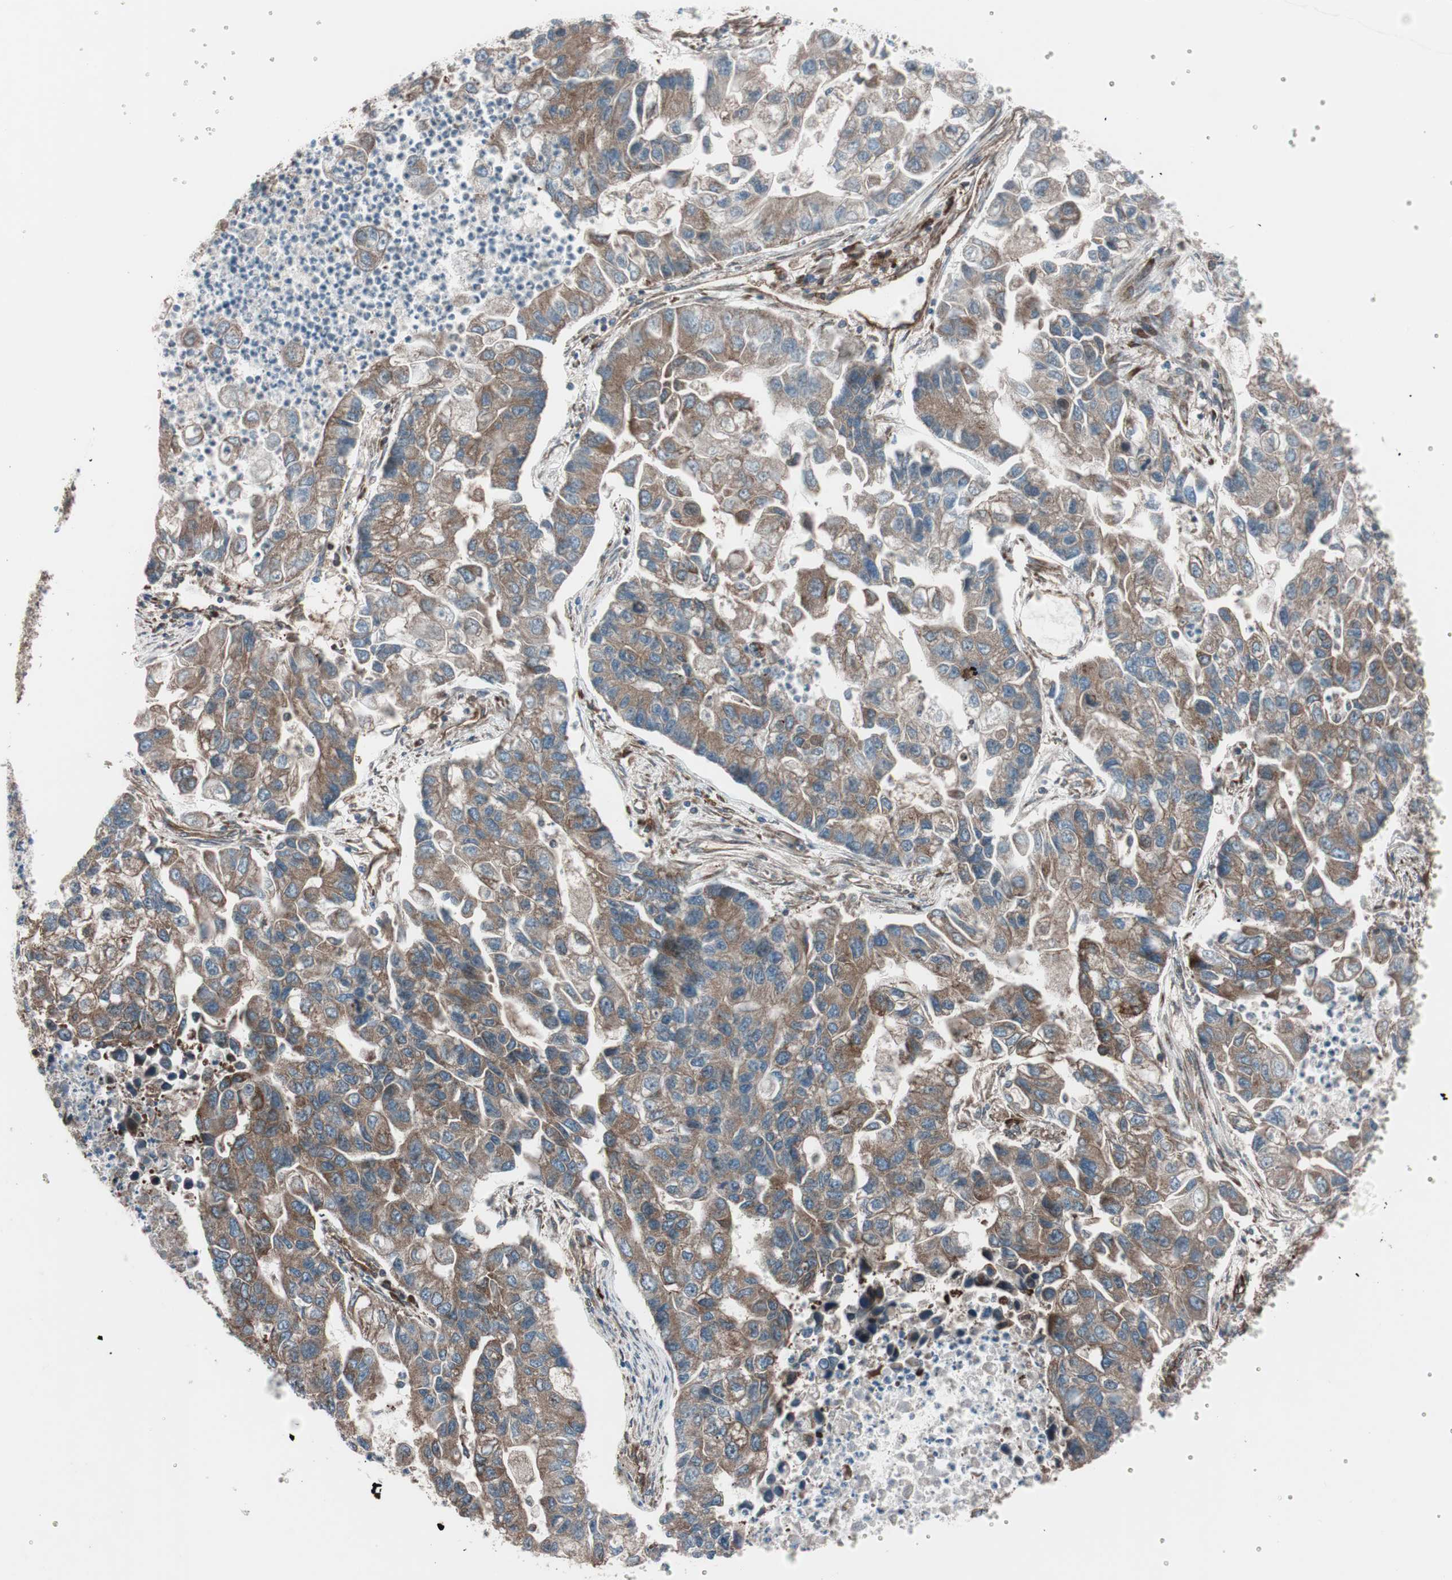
{"staining": {"intensity": "moderate", "quantity": ">75%", "location": "cytoplasmic/membranous"}, "tissue": "lung cancer", "cell_type": "Tumor cells", "image_type": "cancer", "snomed": [{"axis": "morphology", "description": "Adenocarcinoma, NOS"}, {"axis": "topography", "description": "Lung"}], "caption": "Immunohistochemistry photomicrograph of human lung cancer (adenocarcinoma) stained for a protein (brown), which displays medium levels of moderate cytoplasmic/membranous staining in about >75% of tumor cells.", "gene": "CCL14", "patient": {"sex": "female", "age": 51}}